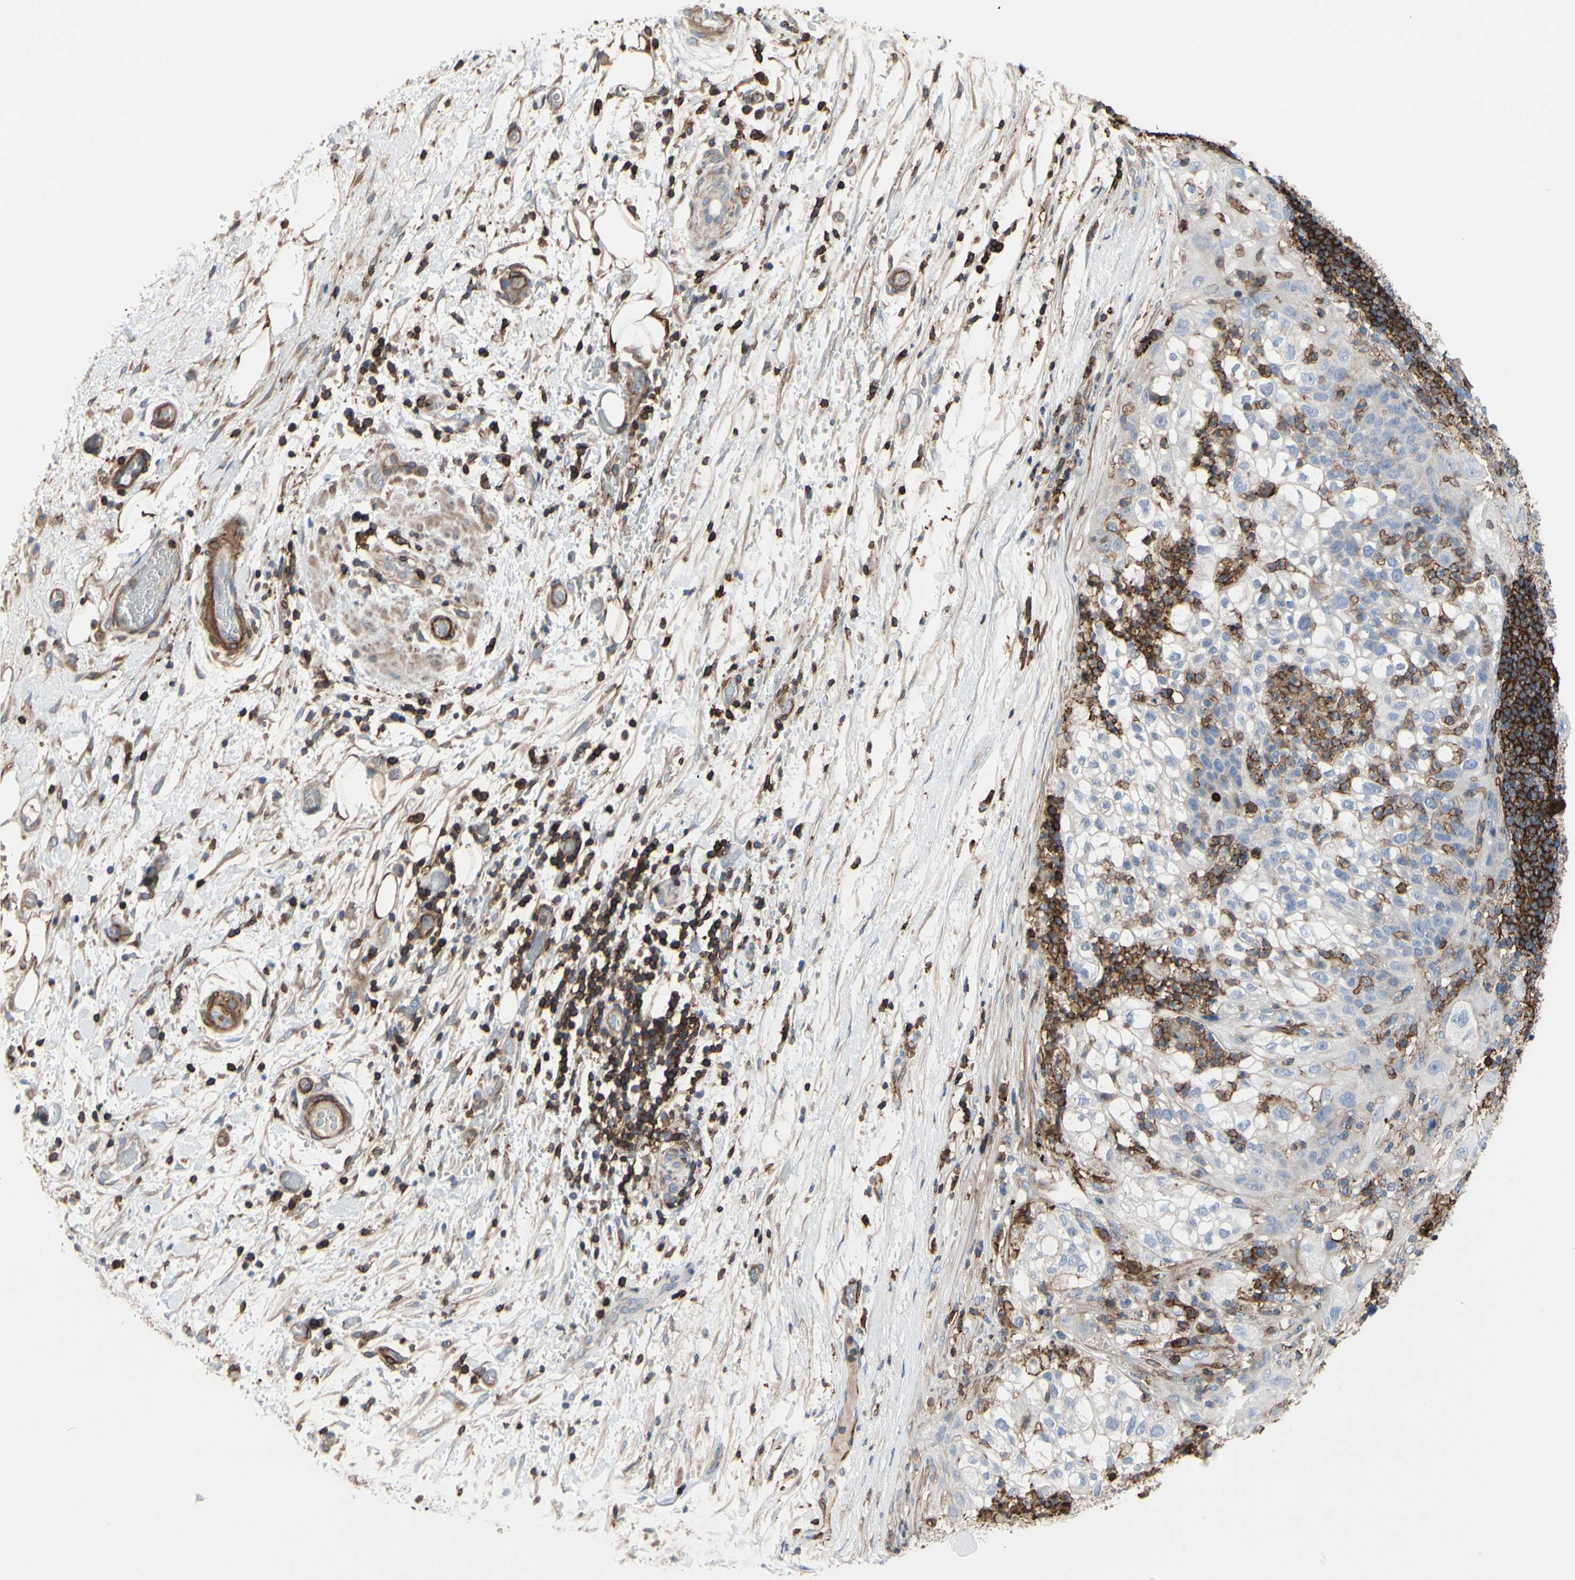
{"staining": {"intensity": "negative", "quantity": "none", "location": "none"}, "tissue": "lung cancer", "cell_type": "Tumor cells", "image_type": "cancer", "snomed": [{"axis": "morphology", "description": "Inflammation, NOS"}, {"axis": "morphology", "description": "Squamous cell carcinoma, NOS"}, {"axis": "topography", "description": "Lymph node"}, {"axis": "topography", "description": "Soft tissue"}, {"axis": "topography", "description": "Lung"}], "caption": "There is no significant staining in tumor cells of lung cancer.", "gene": "ANXA6", "patient": {"sex": "male", "age": 66}}